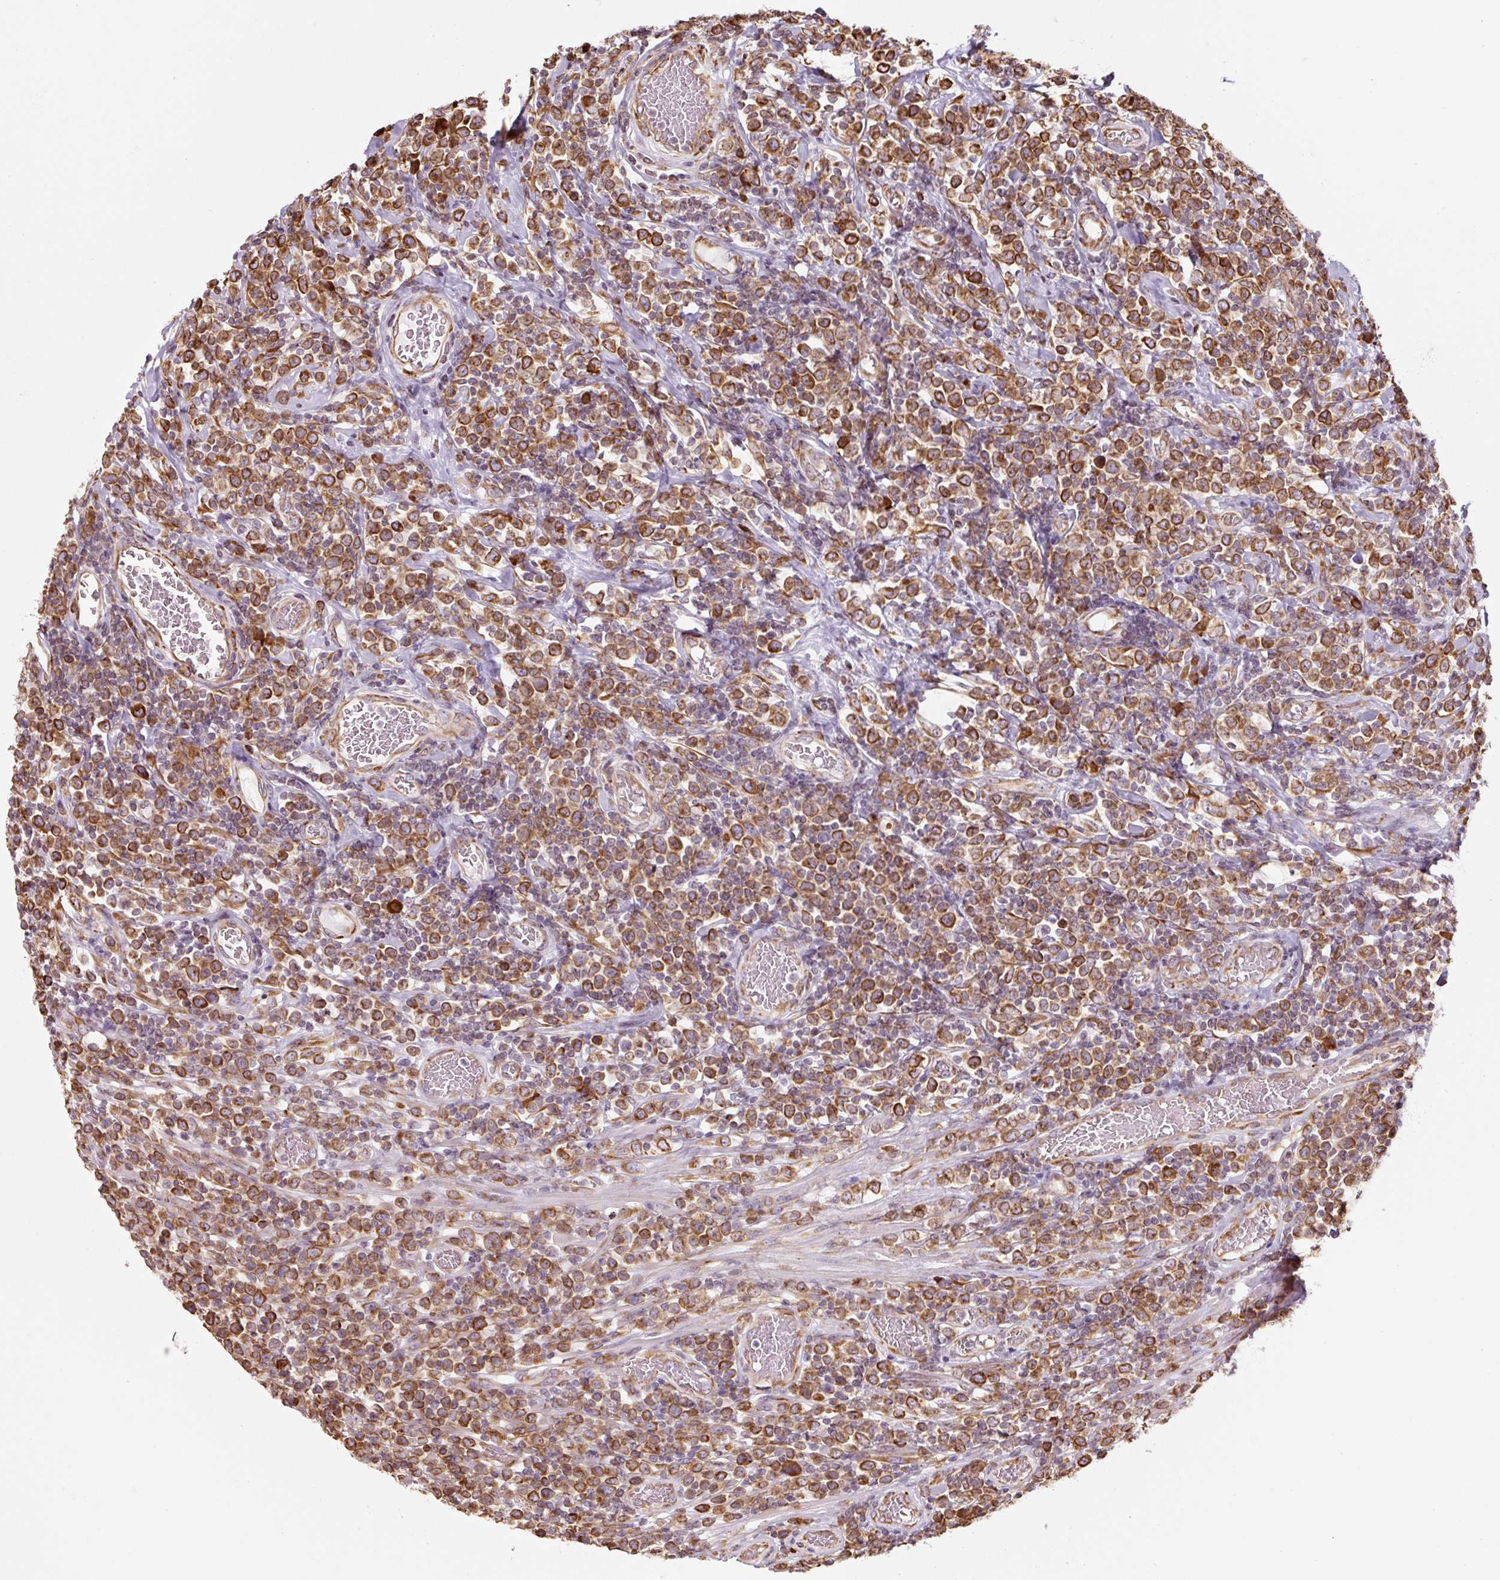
{"staining": {"intensity": "strong", "quantity": ">75%", "location": "cytoplasmic/membranous"}, "tissue": "lymphoma", "cell_type": "Tumor cells", "image_type": "cancer", "snomed": [{"axis": "morphology", "description": "Malignant lymphoma, non-Hodgkin's type, High grade"}, {"axis": "topography", "description": "Soft tissue"}], "caption": "Human lymphoma stained with a brown dye shows strong cytoplasmic/membranous positive staining in approximately >75% of tumor cells.", "gene": "PRKCSH", "patient": {"sex": "female", "age": 56}}